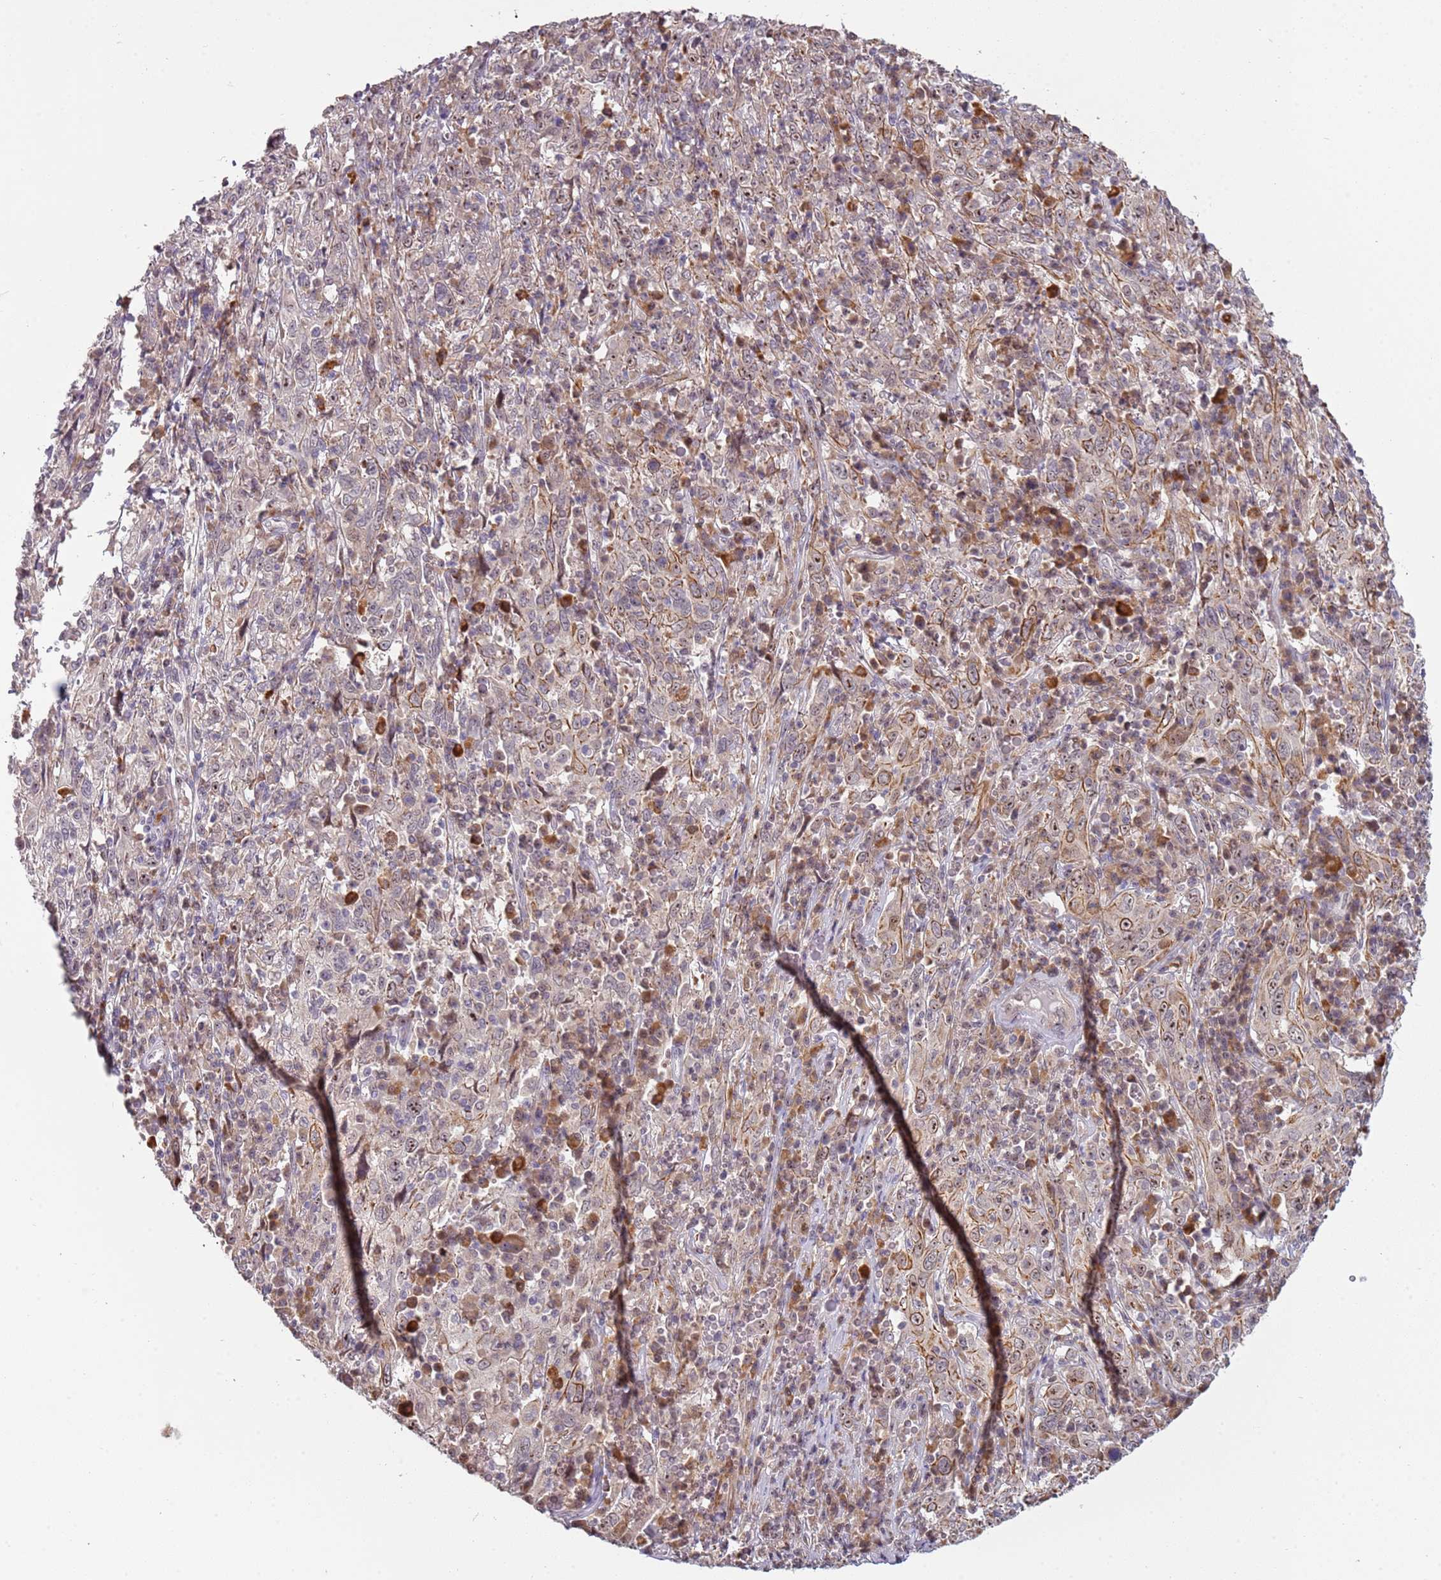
{"staining": {"intensity": "moderate", "quantity": ">75%", "location": "nuclear"}, "tissue": "cervical cancer", "cell_type": "Tumor cells", "image_type": "cancer", "snomed": [{"axis": "morphology", "description": "Squamous cell carcinoma, NOS"}, {"axis": "topography", "description": "Cervix"}], "caption": "Protein expression analysis of cervical cancer exhibits moderate nuclear staining in about >75% of tumor cells.", "gene": "UCMA", "patient": {"sex": "female", "age": 46}}